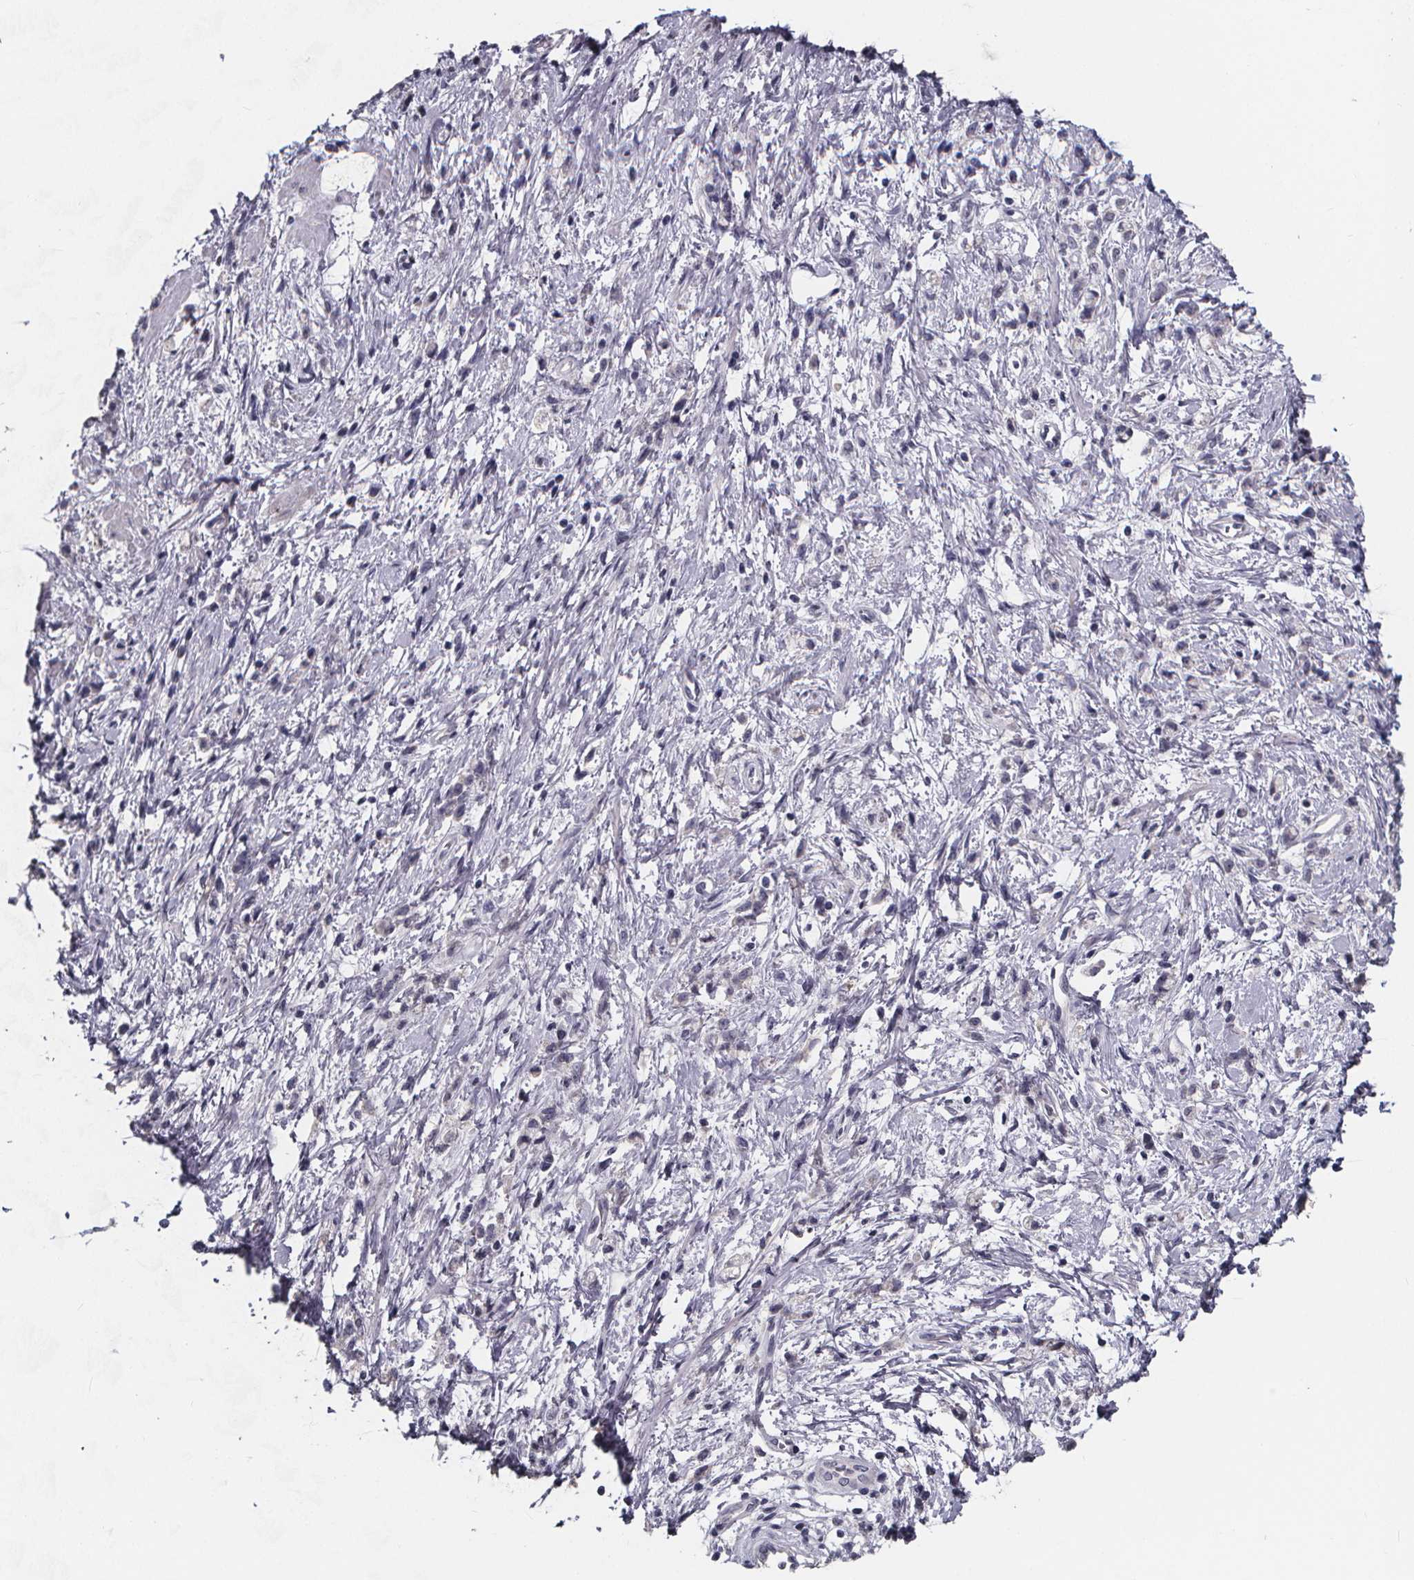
{"staining": {"intensity": "negative", "quantity": "none", "location": "none"}, "tissue": "stomach cancer", "cell_type": "Tumor cells", "image_type": "cancer", "snomed": [{"axis": "morphology", "description": "Adenocarcinoma, NOS"}, {"axis": "topography", "description": "Stomach"}], "caption": "IHC histopathology image of human stomach cancer stained for a protein (brown), which shows no positivity in tumor cells.", "gene": "AGT", "patient": {"sex": "female", "age": 60}}